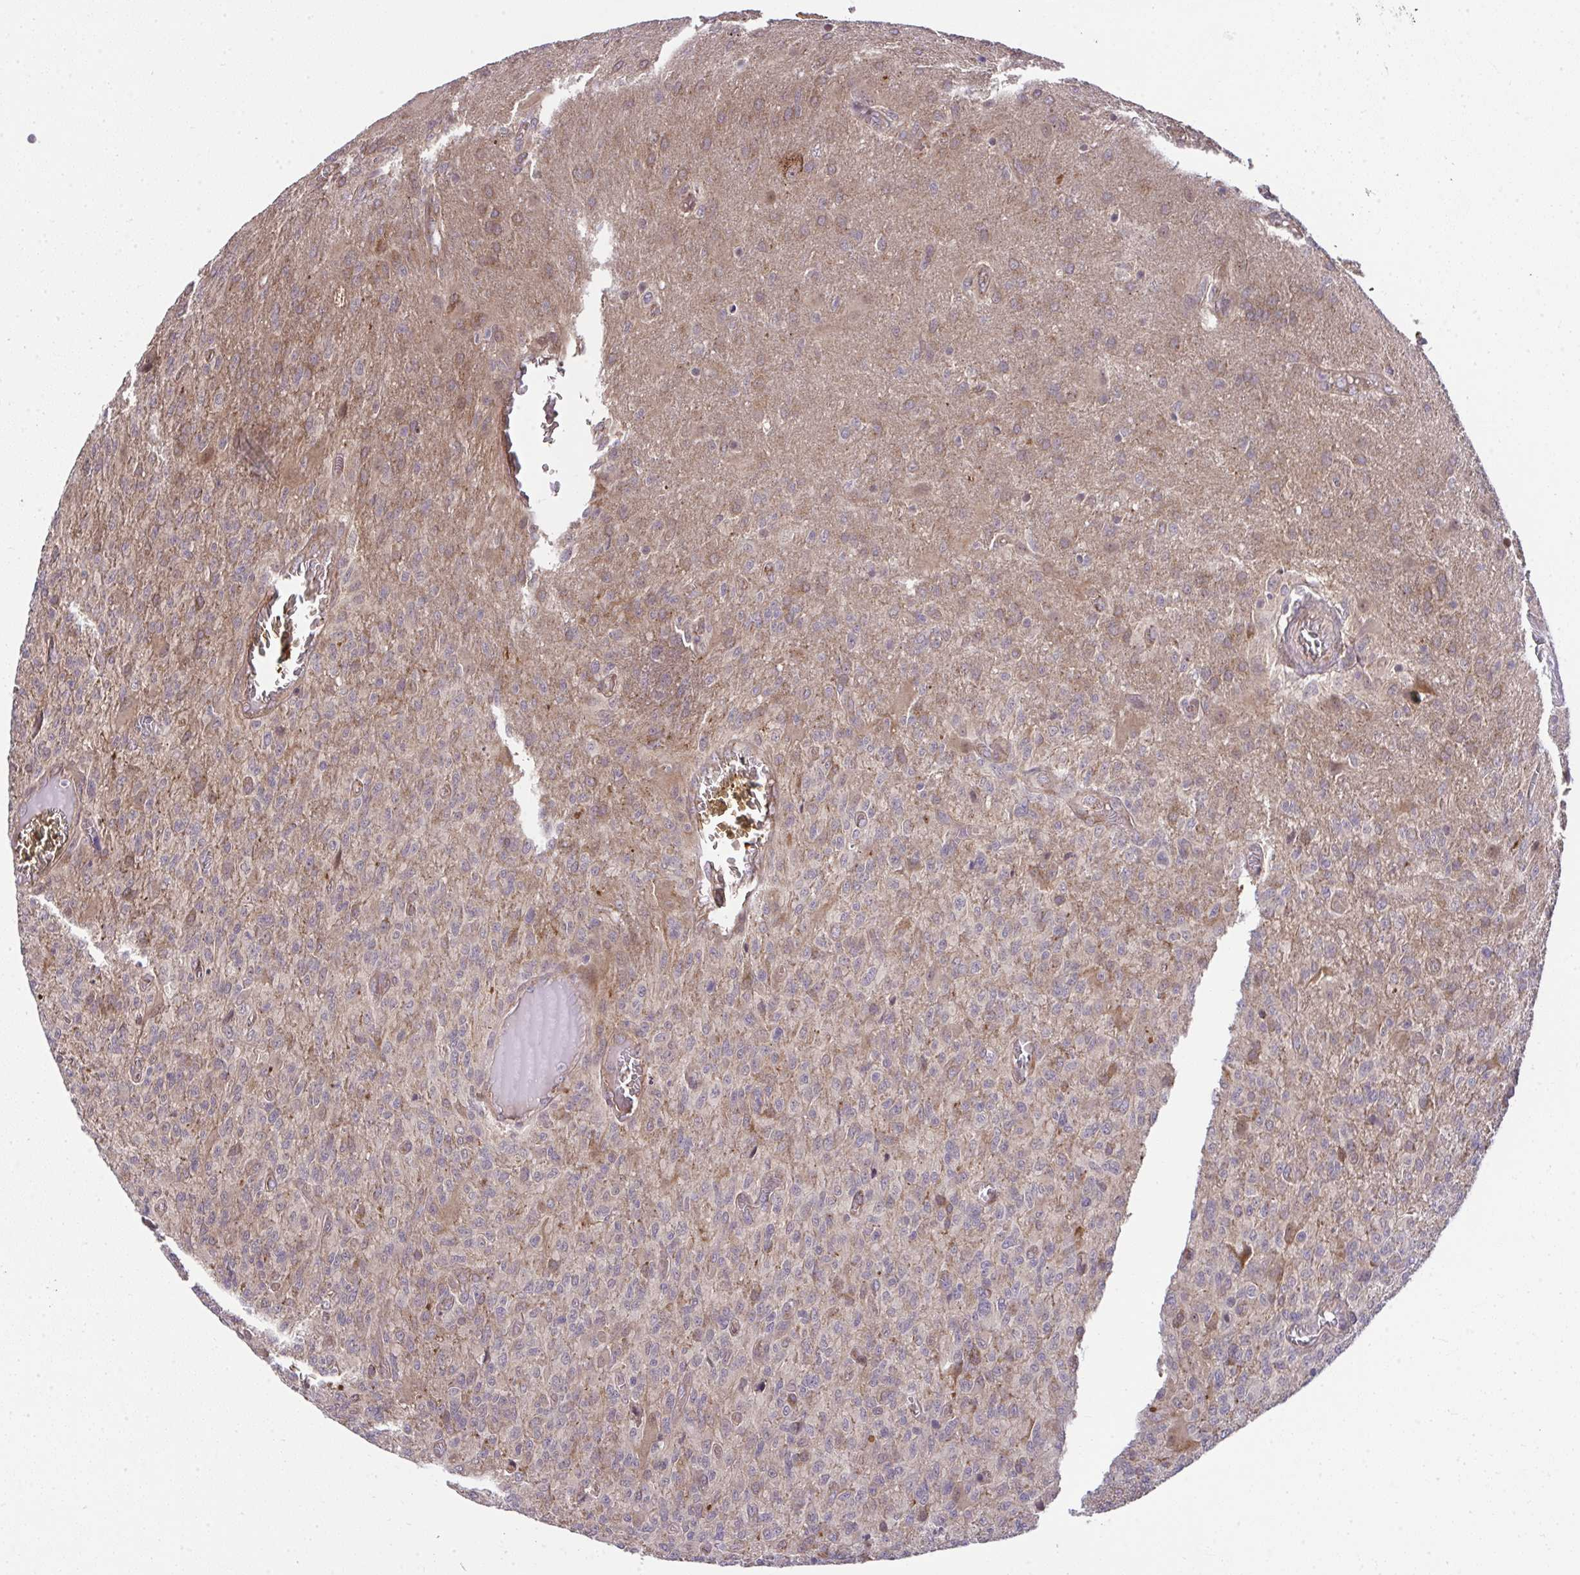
{"staining": {"intensity": "moderate", "quantity": "<25%", "location": "cytoplasmic/membranous"}, "tissue": "glioma", "cell_type": "Tumor cells", "image_type": "cancer", "snomed": [{"axis": "morphology", "description": "Glioma, malignant, High grade"}, {"axis": "topography", "description": "Brain"}], "caption": "An image of glioma stained for a protein shows moderate cytoplasmic/membranous brown staining in tumor cells. (DAB (3,3'-diaminobenzidine) IHC, brown staining for protein, blue staining for nuclei).", "gene": "RDH14", "patient": {"sex": "male", "age": 61}}